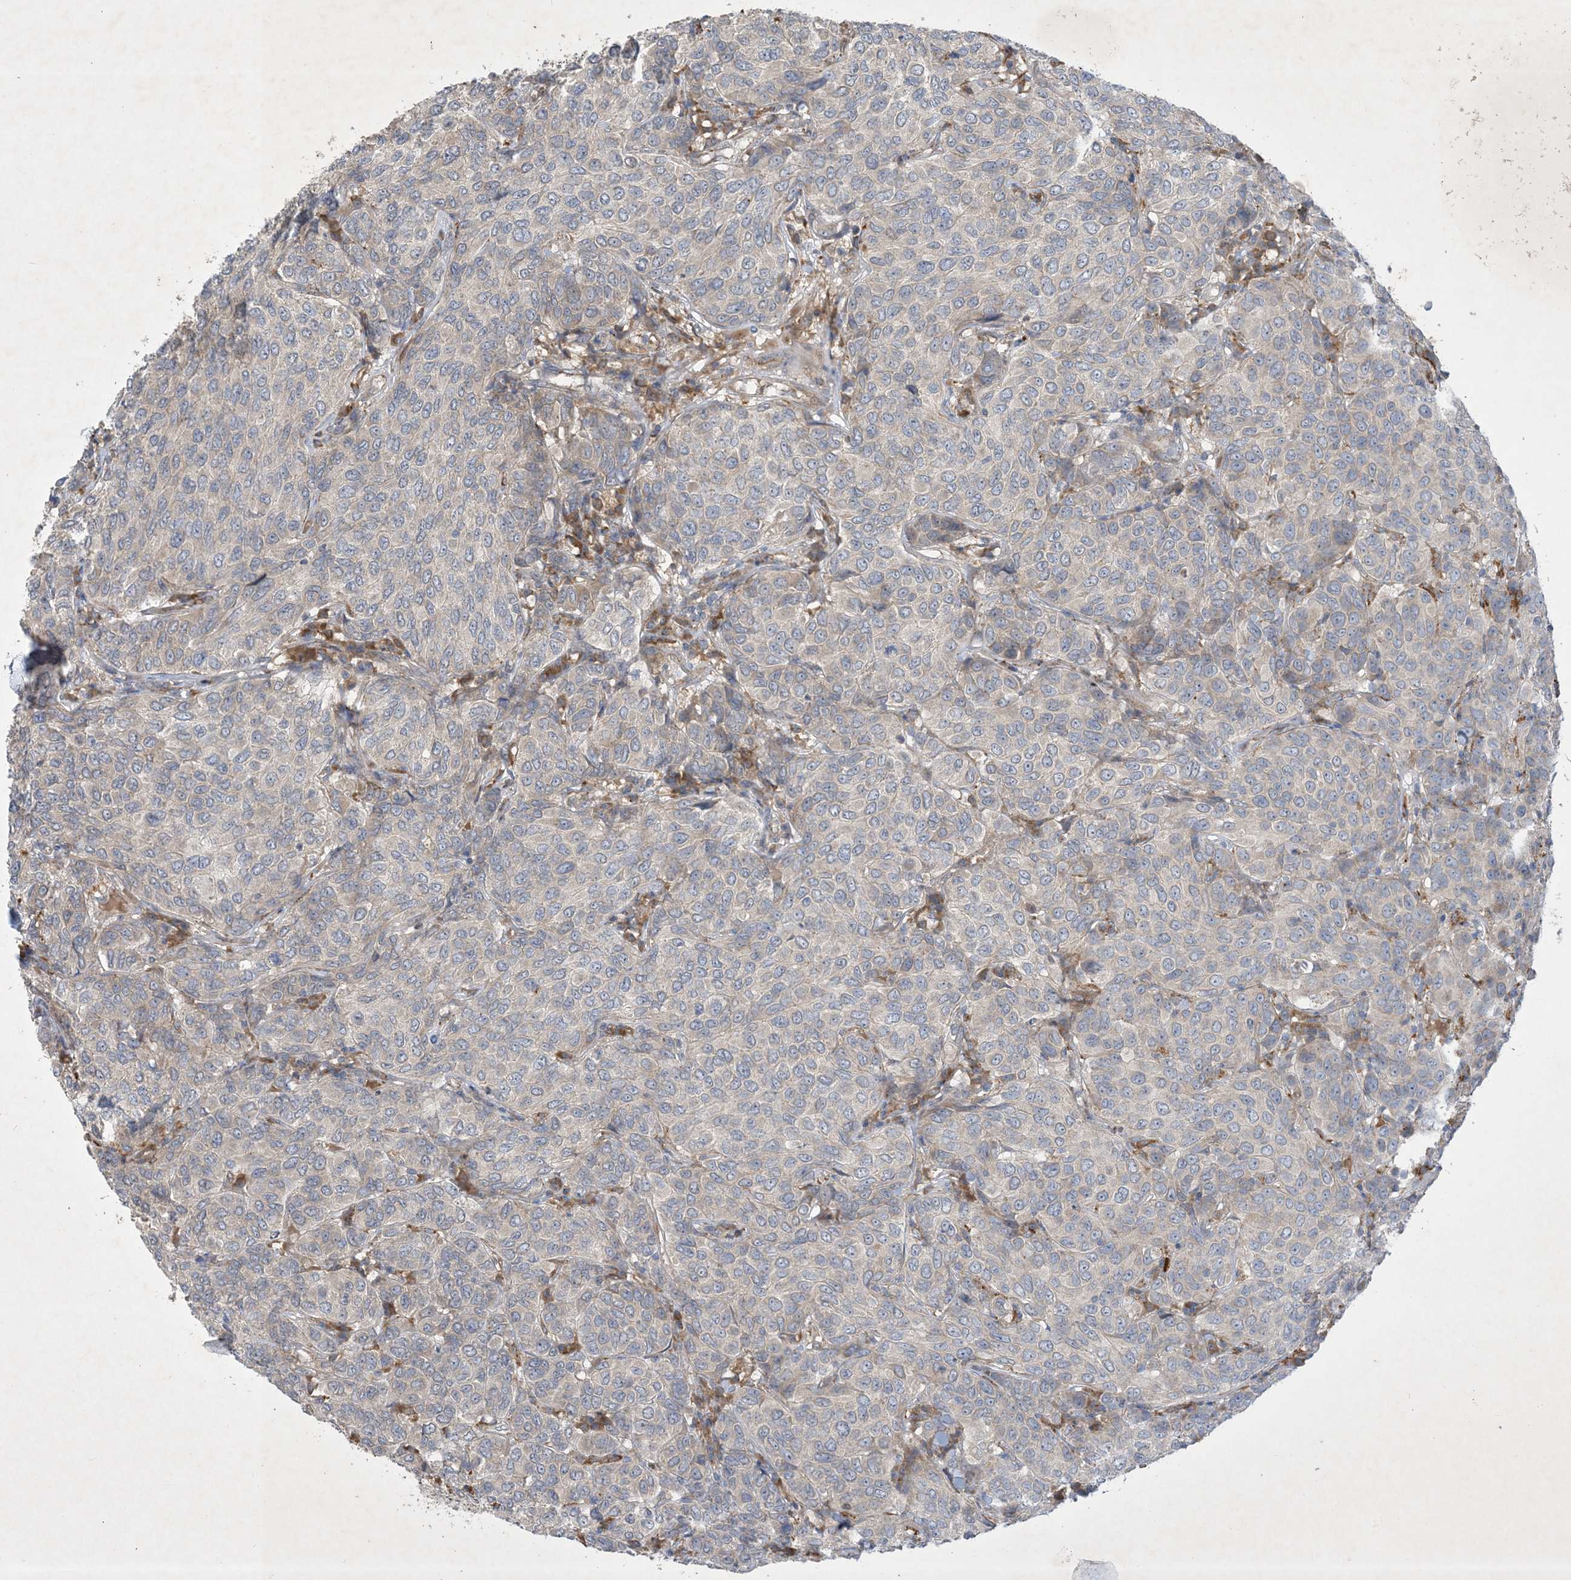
{"staining": {"intensity": "negative", "quantity": "none", "location": "none"}, "tissue": "breast cancer", "cell_type": "Tumor cells", "image_type": "cancer", "snomed": [{"axis": "morphology", "description": "Duct carcinoma"}, {"axis": "topography", "description": "Breast"}], "caption": "Photomicrograph shows no significant protein positivity in tumor cells of breast infiltrating ductal carcinoma.", "gene": "MRPS18A", "patient": {"sex": "female", "age": 55}}